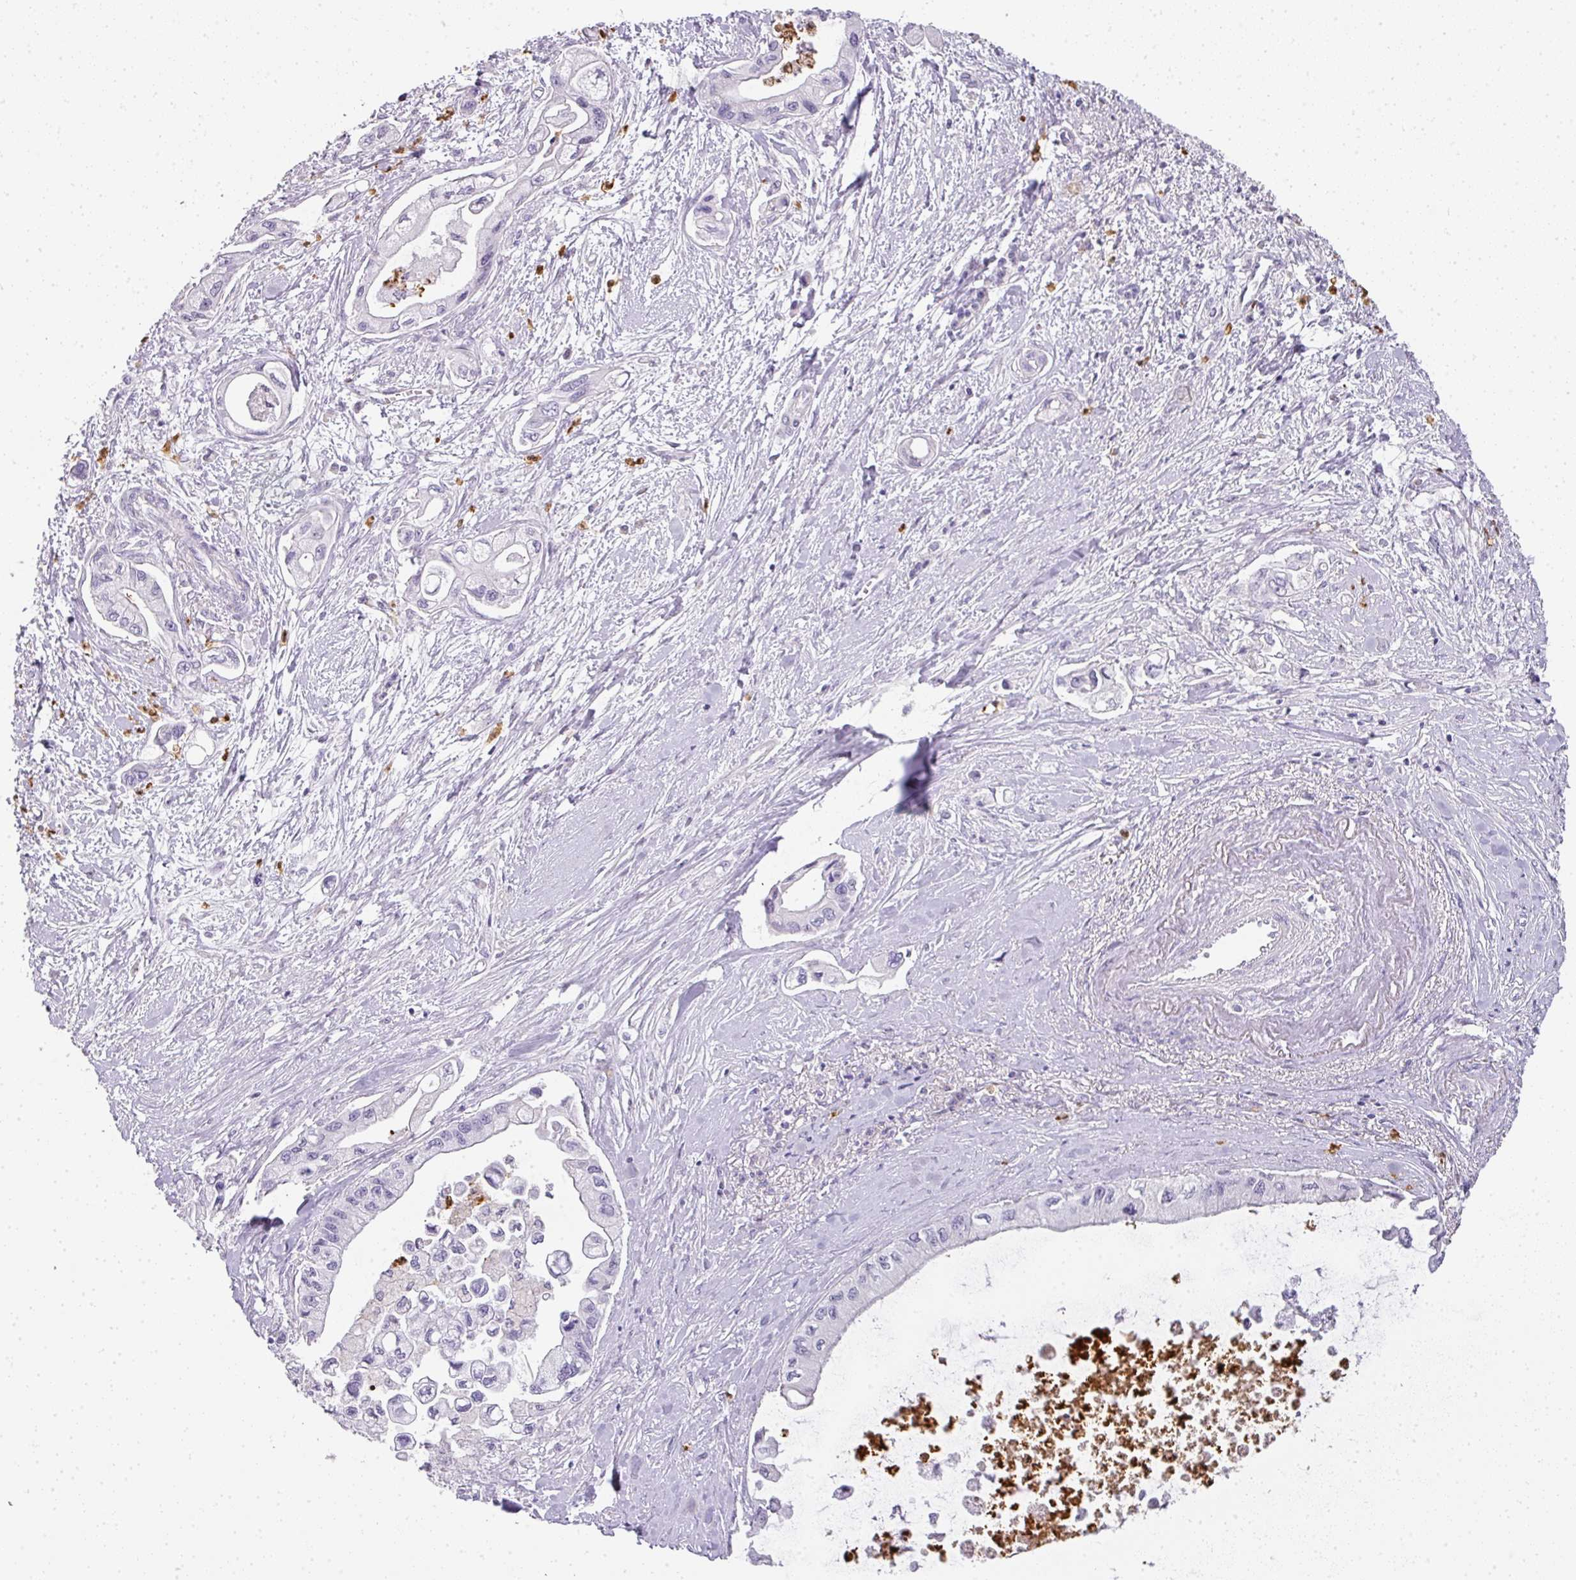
{"staining": {"intensity": "negative", "quantity": "none", "location": "none"}, "tissue": "pancreatic cancer", "cell_type": "Tumor cells", "image_type": "cancer", "snomed": [{"axis": "morphology", "description": "Adenocarcinoma, NOS"}, {"axis": "topography", "description": "Pancreas"}], "caption": "Immunohistochemistry of human pancreatic adenocarcinoma demonstrates no staining in tumor cells. The staining was performed using DAB (3,3'-diaminobenzidine) to visualize the protein expression in brown, while the nuclei were stained in blue with hematoxylin (Magnification: 20x).", "gene": "HHEX", "patient": {"sex": "male", "age": 61}}